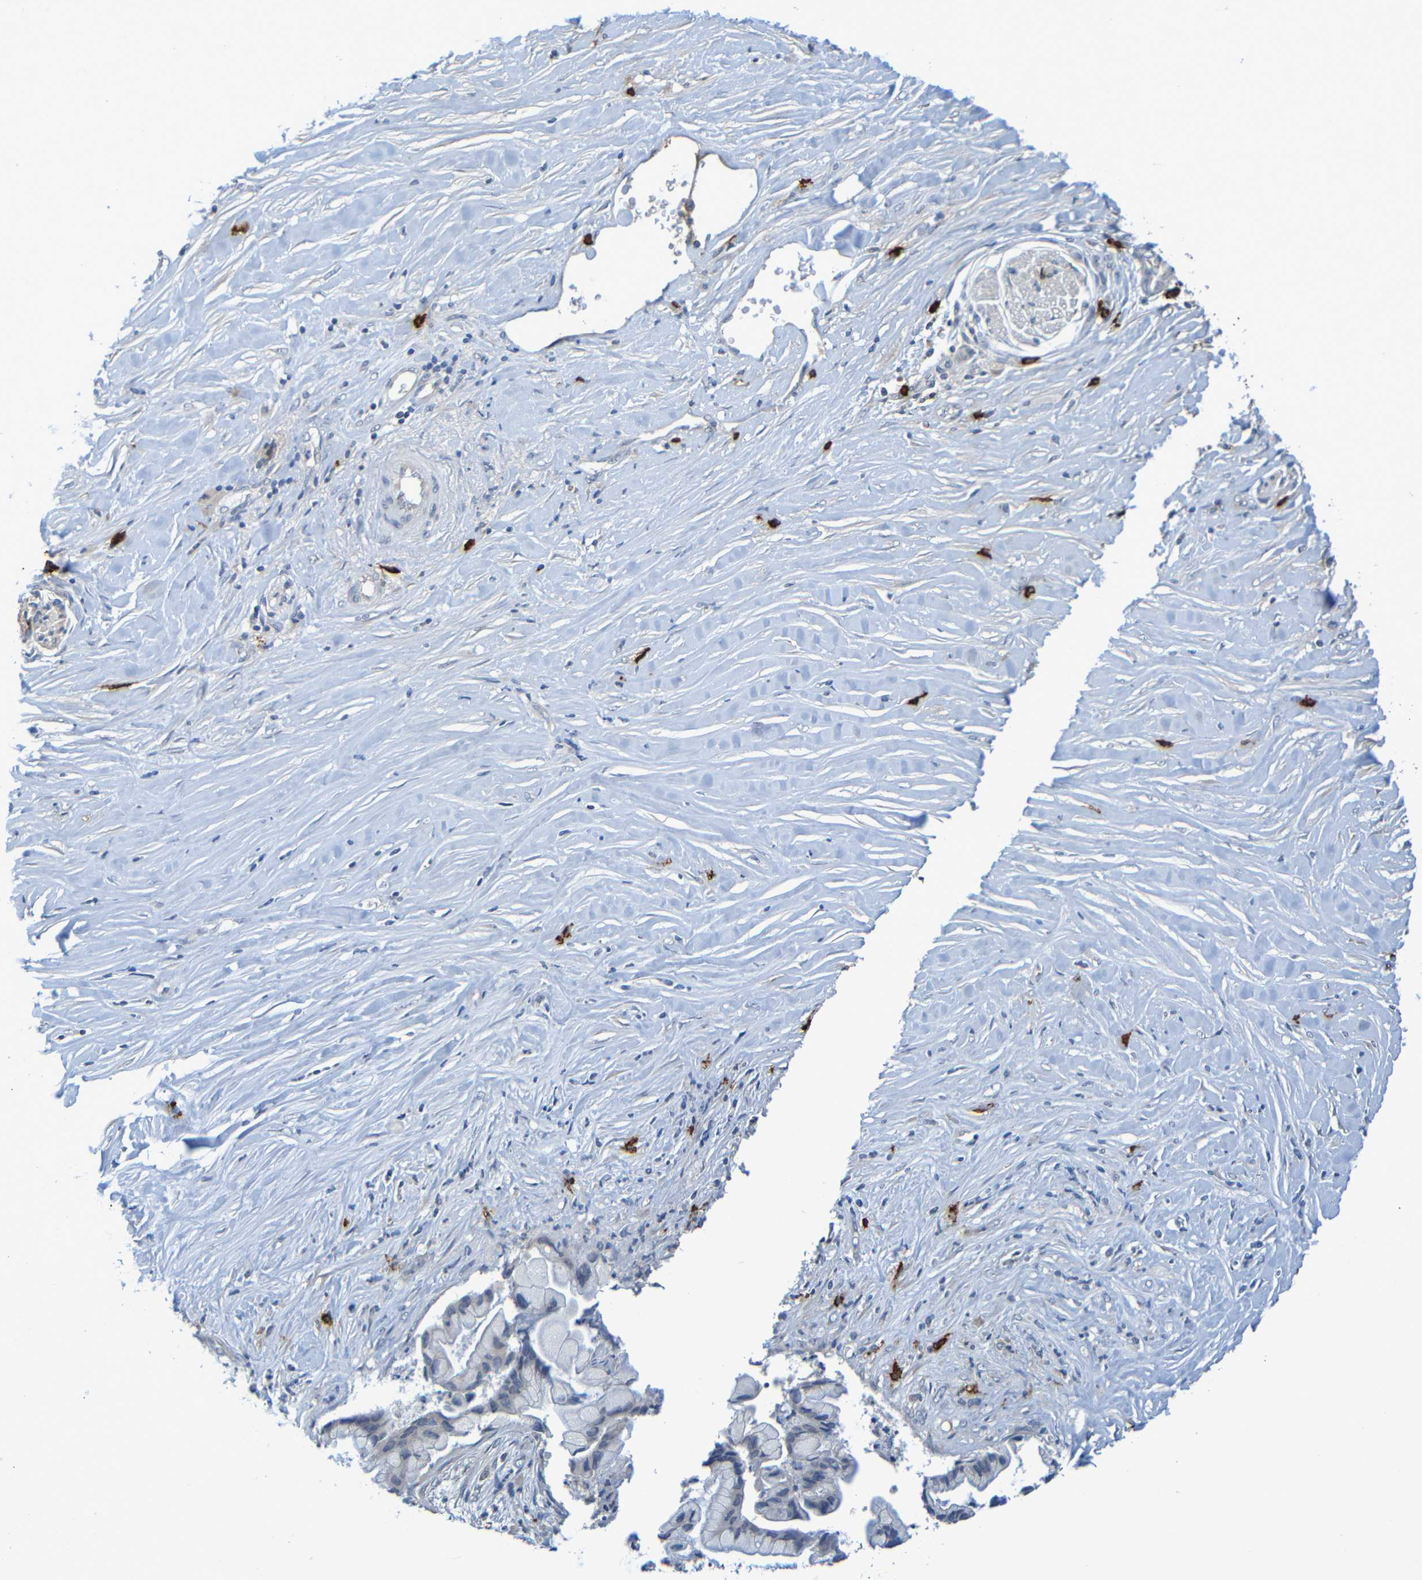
{"staining": {"intensity": "negative", "quantity": "none", "location": "none"}, "tissue": "pancreatic cancer", "cell_type": "Tumor cells", "image_type": "cancer", "snomed": [{"axis": "morphology", "description": "Adenocarcinoma, NOS"}, {"axis": "topography", "description": "Pancreas"}], "caption": "High power microscopy histopathology image of an IHC micrograph of pancreatic cancer, revealing no significant expression in tumor cells. The staining is performed using DAB (3,3'-diaminobenzidine) brown chromogen with nuclei counter-stained in using hematoxylin.", "gene": "C3AR1", "patient": {"sex": "female", "age": 59}}